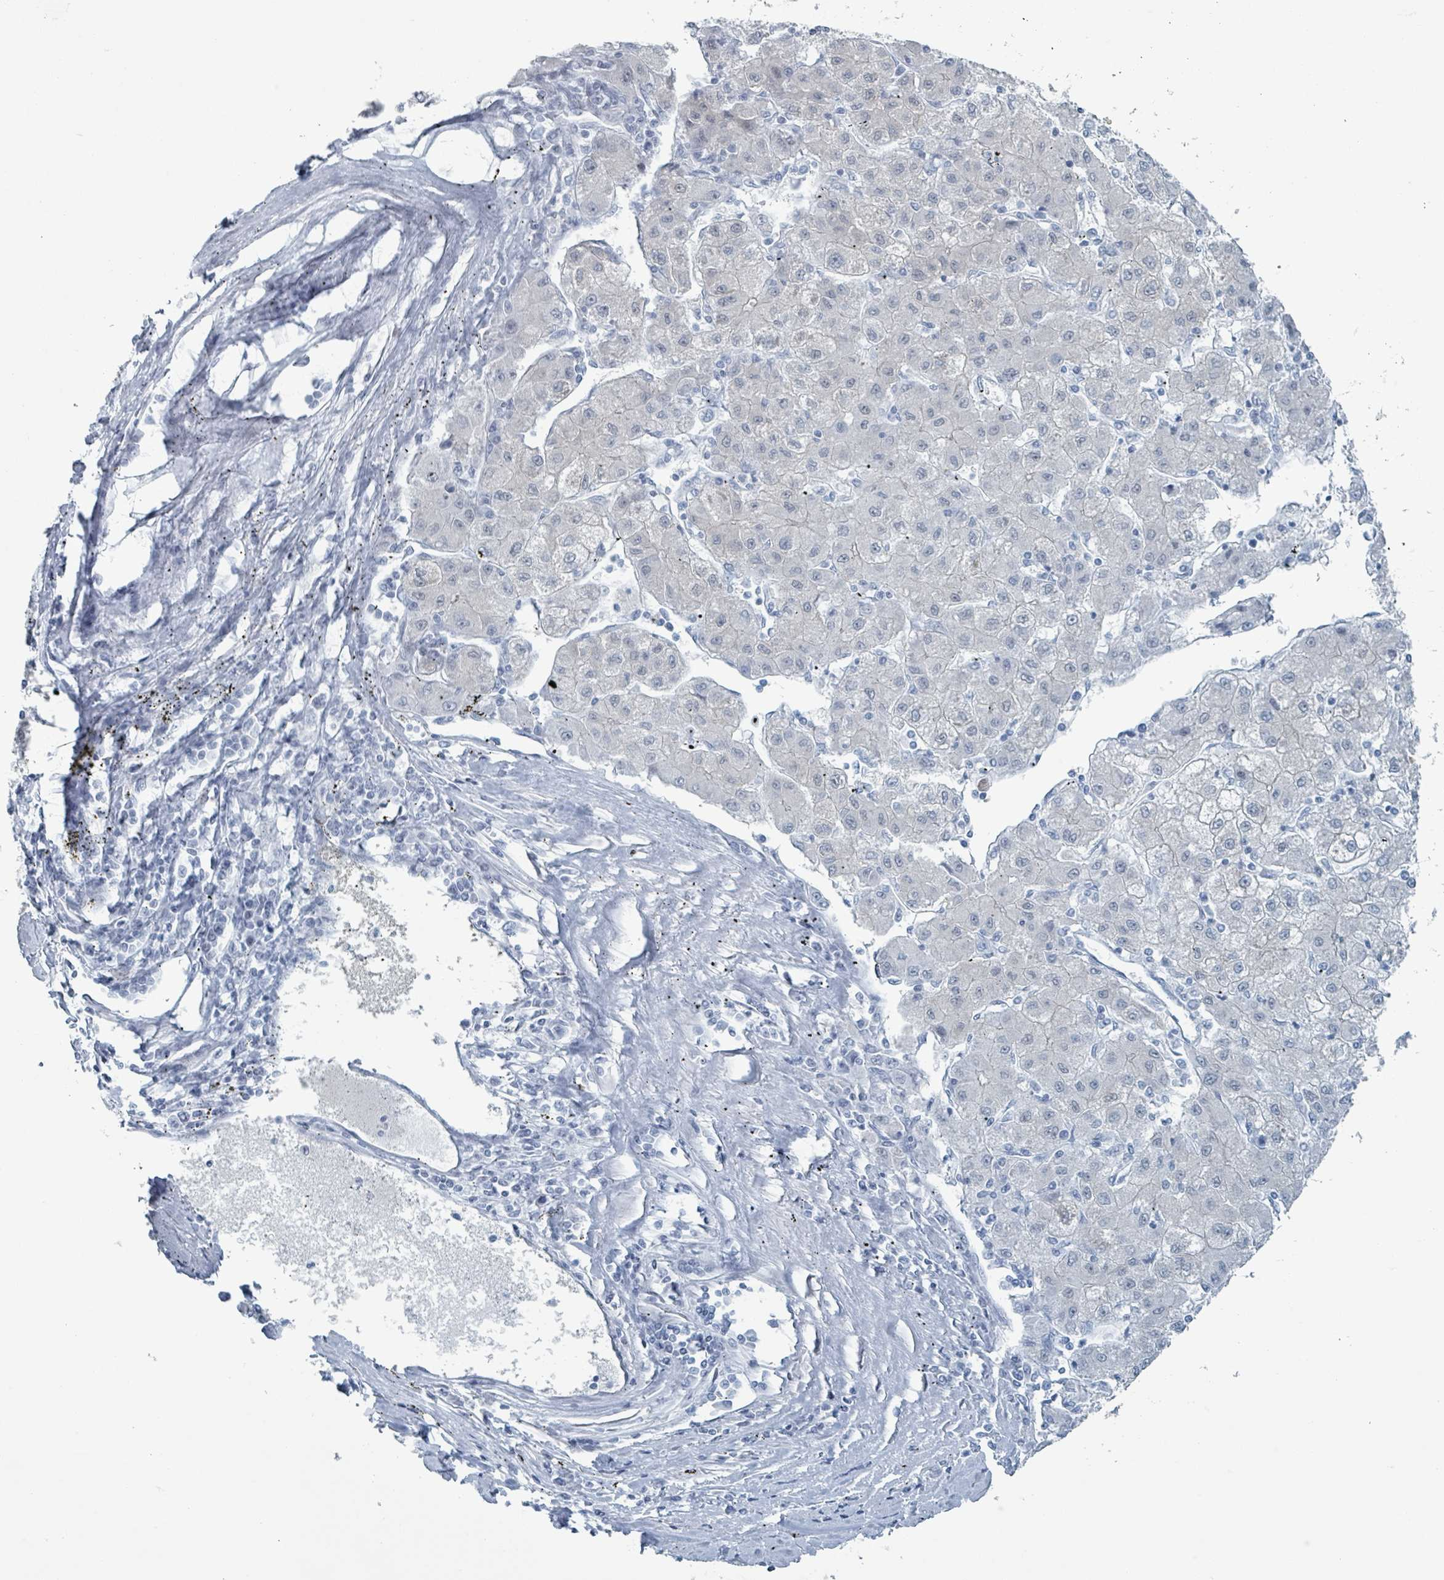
{"staining": {"intensity": "negative", "quantity": "none", "location": "none"}, "tissue": "liver cancer", "cell_type": "Tumor cells", "image_type": "cancer", "snomed": [{"axis": "morphology", "description": "Carcinoma, Hepatocellular, NOS"}, {"axis": "topography", "description": "Liver"}], "caption": "Liver hepatocellular carcinoma stained for a protein using immunohistochemistry (IHC) exhibits no staining tumor cells.", "gene": "GPR15LG", "patient": {"sex": "male", "age": 72}}